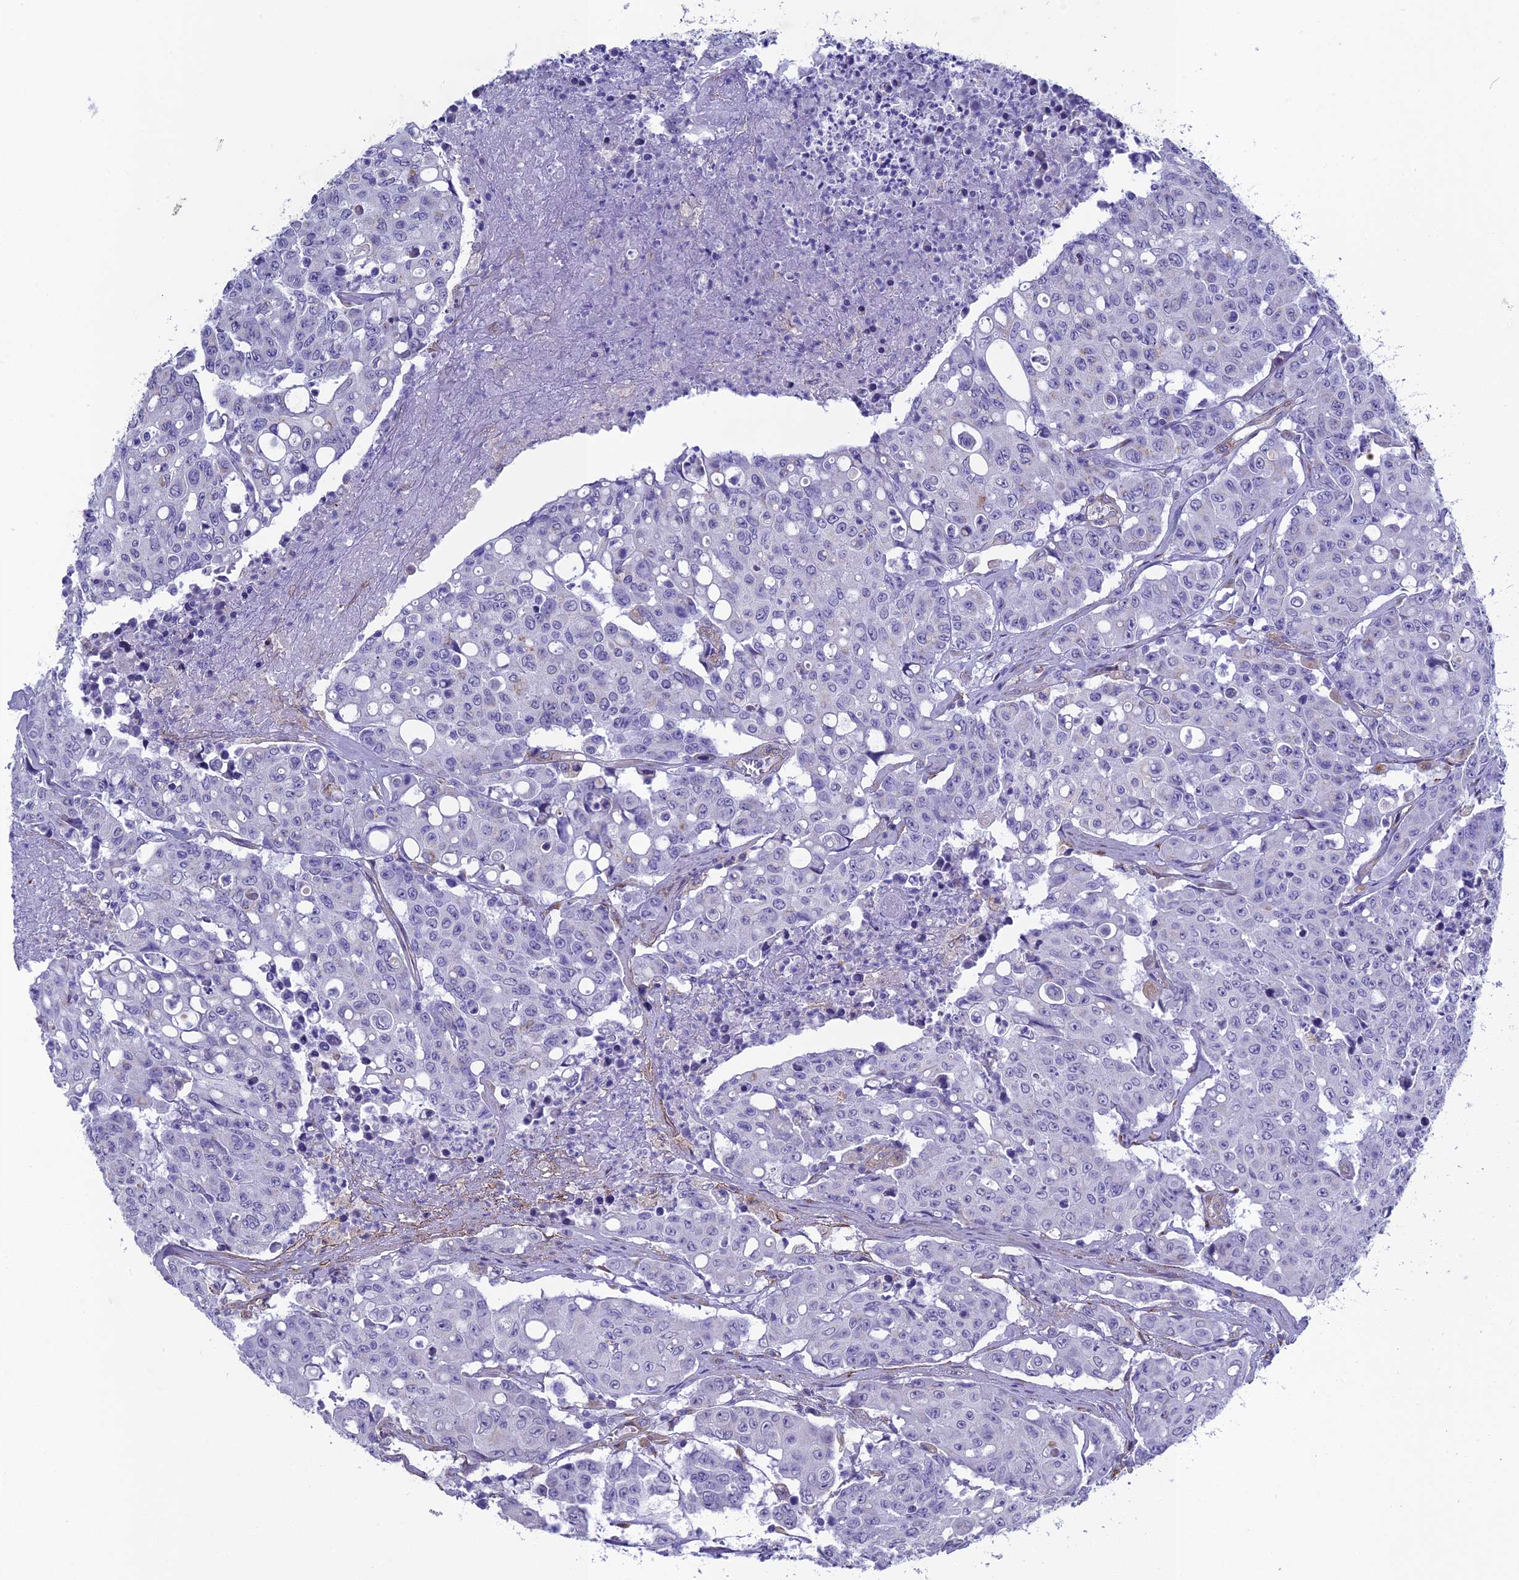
{"staining": {"intensity": "negative", "quantity": "none", "location": "none"}, "tissue": "colorectal cancer", "cell_type": "Tumor cells", "image_type": "cancer", "snomed": [{"axis": "morphology", "description": "Adenocarcinoma, NOS"}, {"axis": "topography", "description": "Colon"}], "caption": "Colorectal adenocarcinoma stained for a protein using immunohistochemistry demonstrates no staining tumor cells.", "gene": "TNS1", "patient": {"sex": "male", "age": 51}}